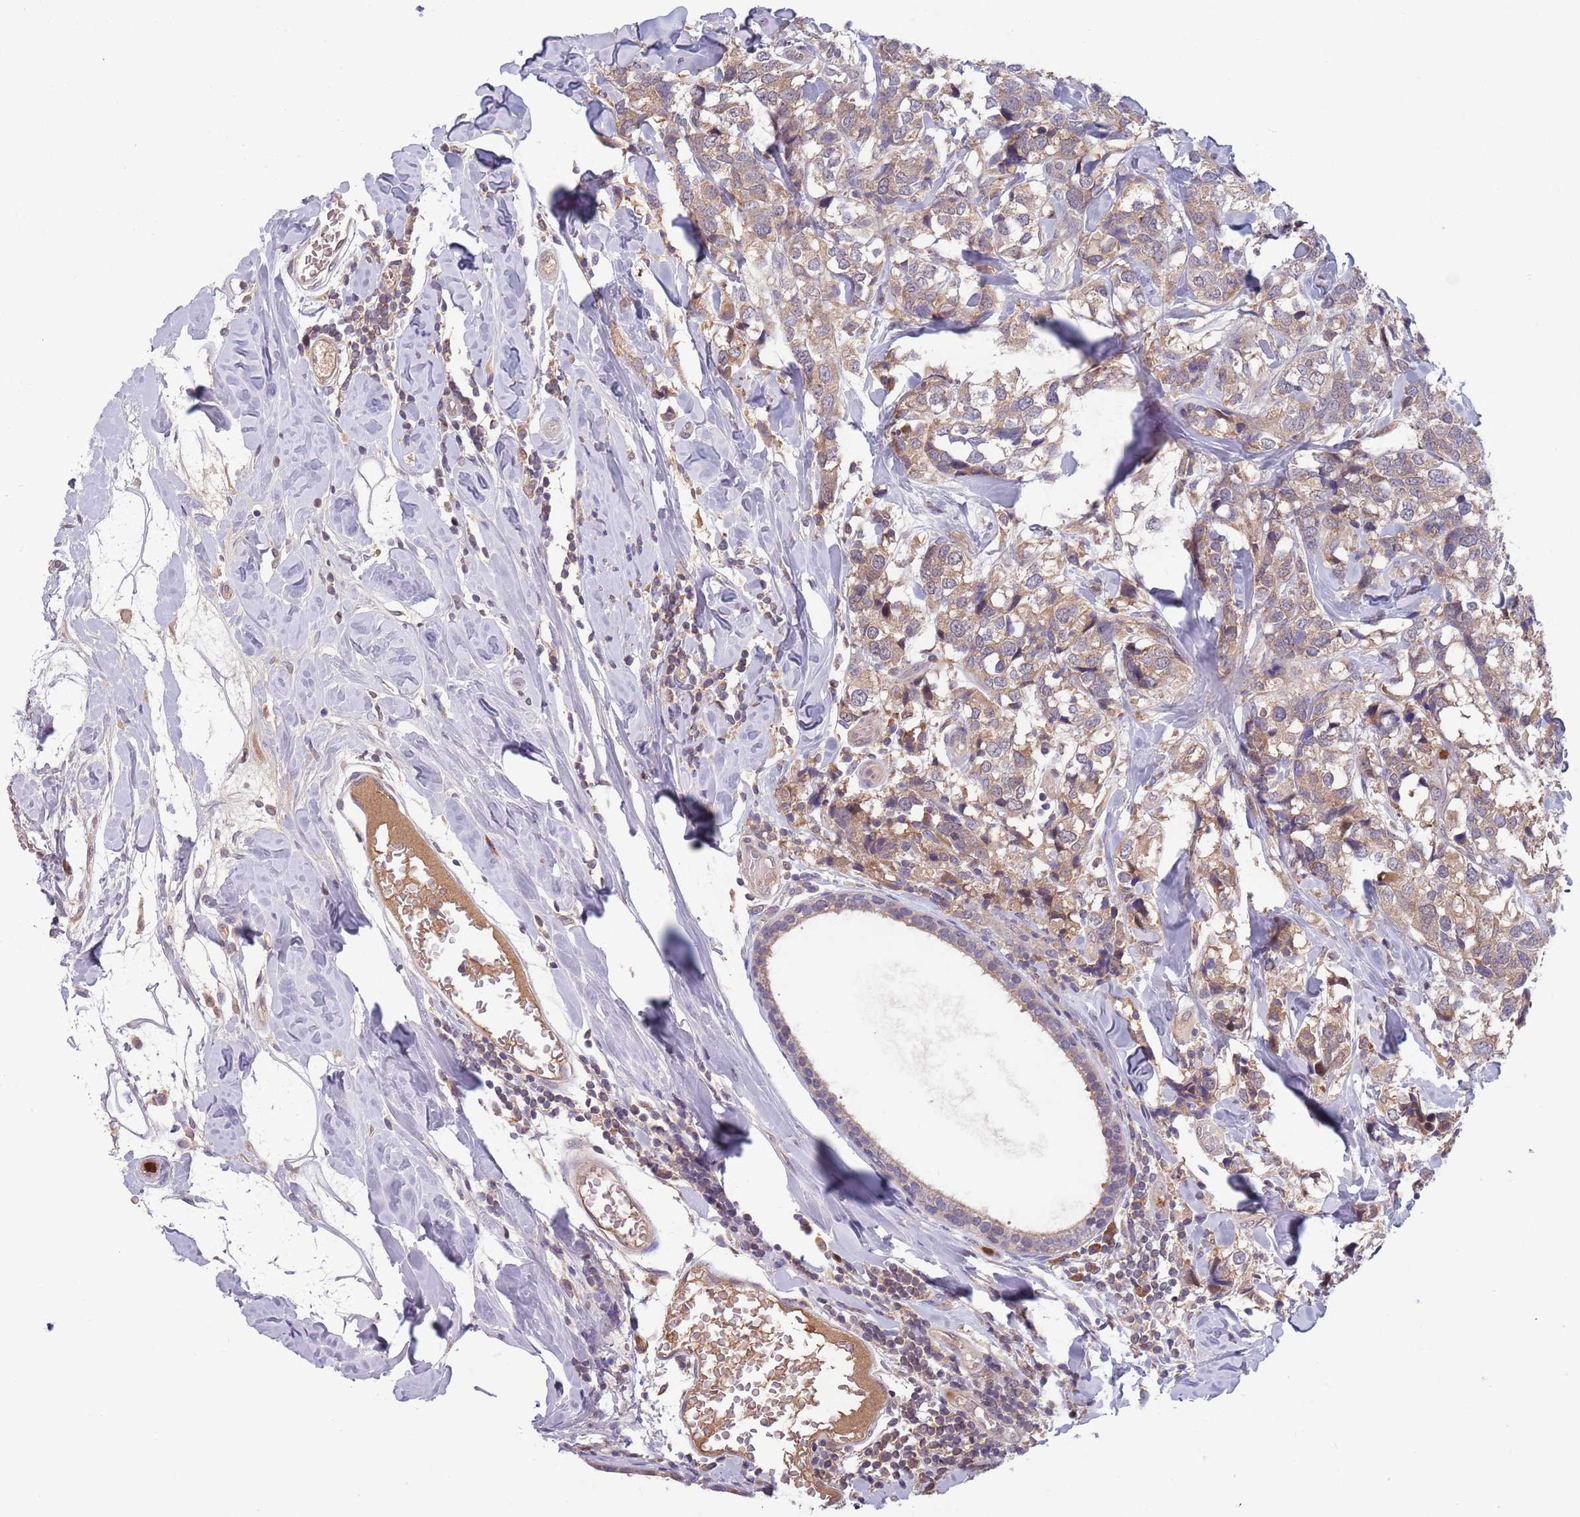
{"staining": {"intensity": "weak", "quantity": "25%-75%", "location": "cytoplasmic/membranous"}, "tissue": "breast cancer", "cell_type": "Tumor cells", "image_type": "cancer", "snomed": [{"axis": "morphology", "description": "Lobular carcinoma"}, {"axis": "topography", "description": "Breast"}], "caption": "Breast cancer tissue shows weak cytoplasmic/membranous expression in approximately 25%-75% of tumor cells, visualized by immunohistochemistry.", "gene": "TYW1", "patient": {"sex": "female", "age": 59}}